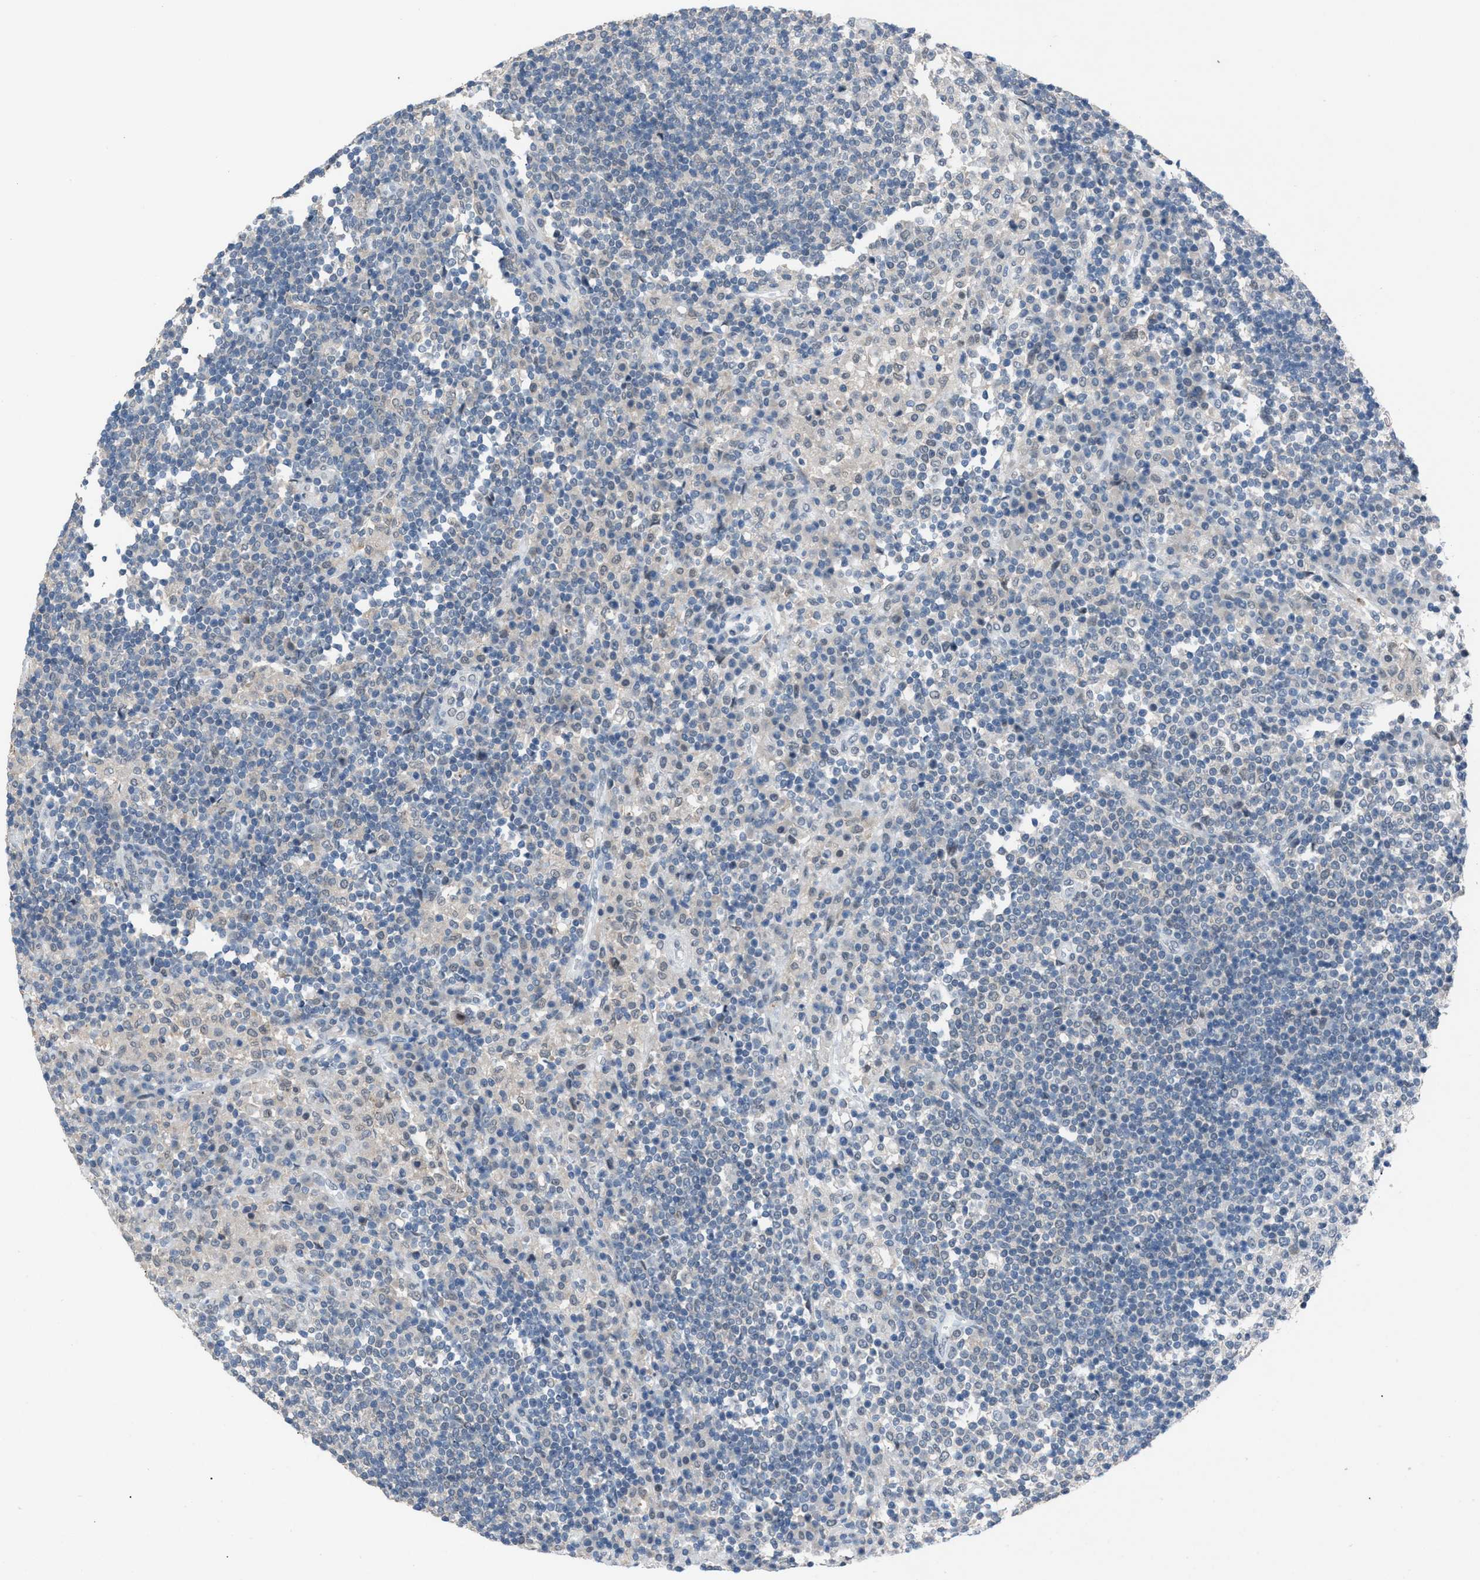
{"staining": {"intensity": "negative", "quantity": "none", "location": "none"}, "tissue": "lymph node", "cell_type": "Germinal center cells", "image_type": "normal", "snomed": [{"axis": "morphology", "description": "Normal tissue, NOS"}, {"axis": "topography", "description": "Lymph node"}], "caption": "Lymph node stained for a protein using immunohistochemistry (IHC) exhibits no expression germinal center cells.", "gene": "ANAPC11", "patient": {"sex": "female", "age": 53}}